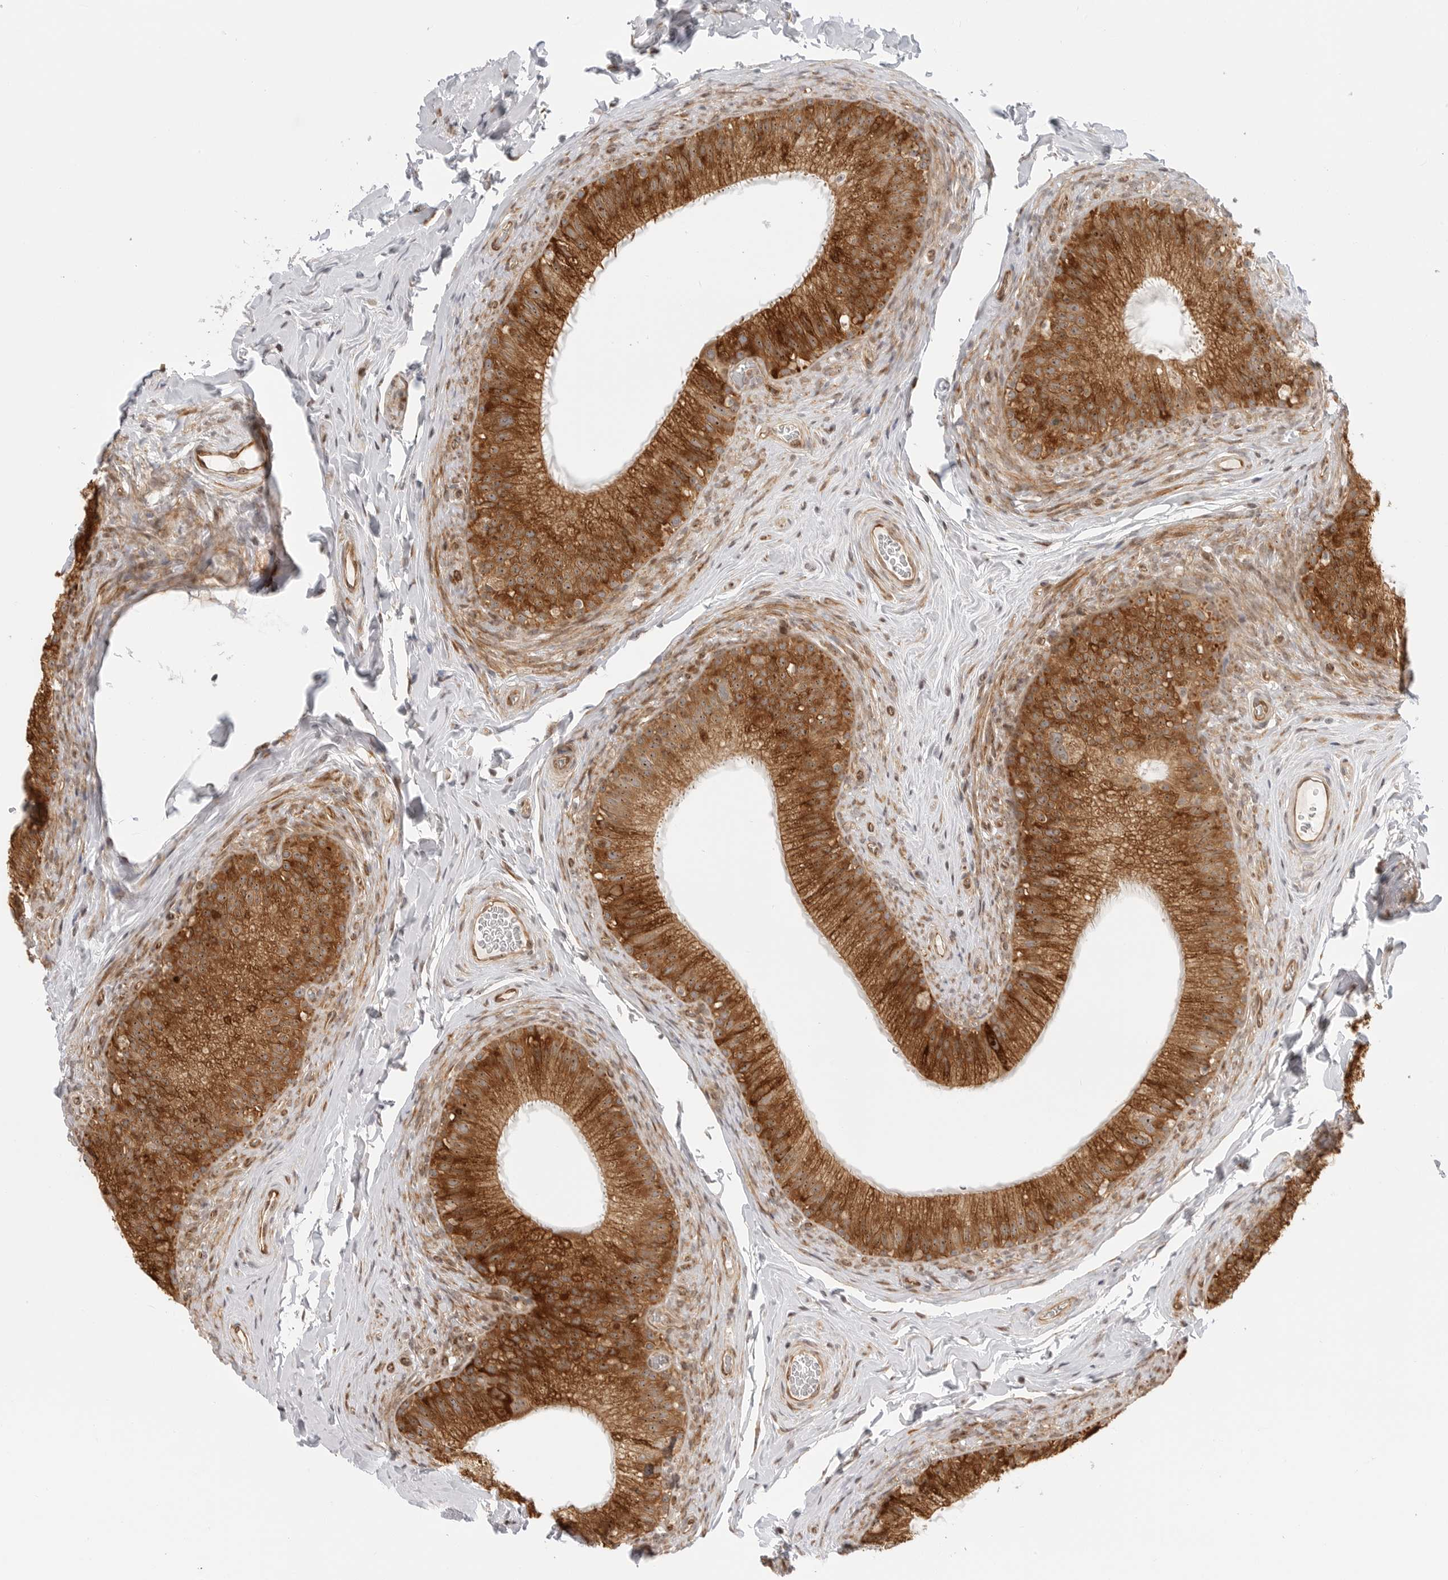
{"staining": {"intensity": "strong", "quantity": ">75%", "location": "cytoplasmic/membranous,nuclear"}, "tissue": "epididymis", "cell_type": "Glandular cells", "image_type": "normal", "snomed": [{"axis": "morphology", "description": "Normal tissue, NOS"}, {"axis": "topography", "description": "Epididymis"}], "caption": "Approximately >75% of glandular cells in unremarkable human epididymis demonstrate strong cytoplasmic/membranous,nuclear protein positivity as visualized by brown immunohistochemical staining.", "gene": "DSCC1", "patient": {"sex": "male", "age": 49}}